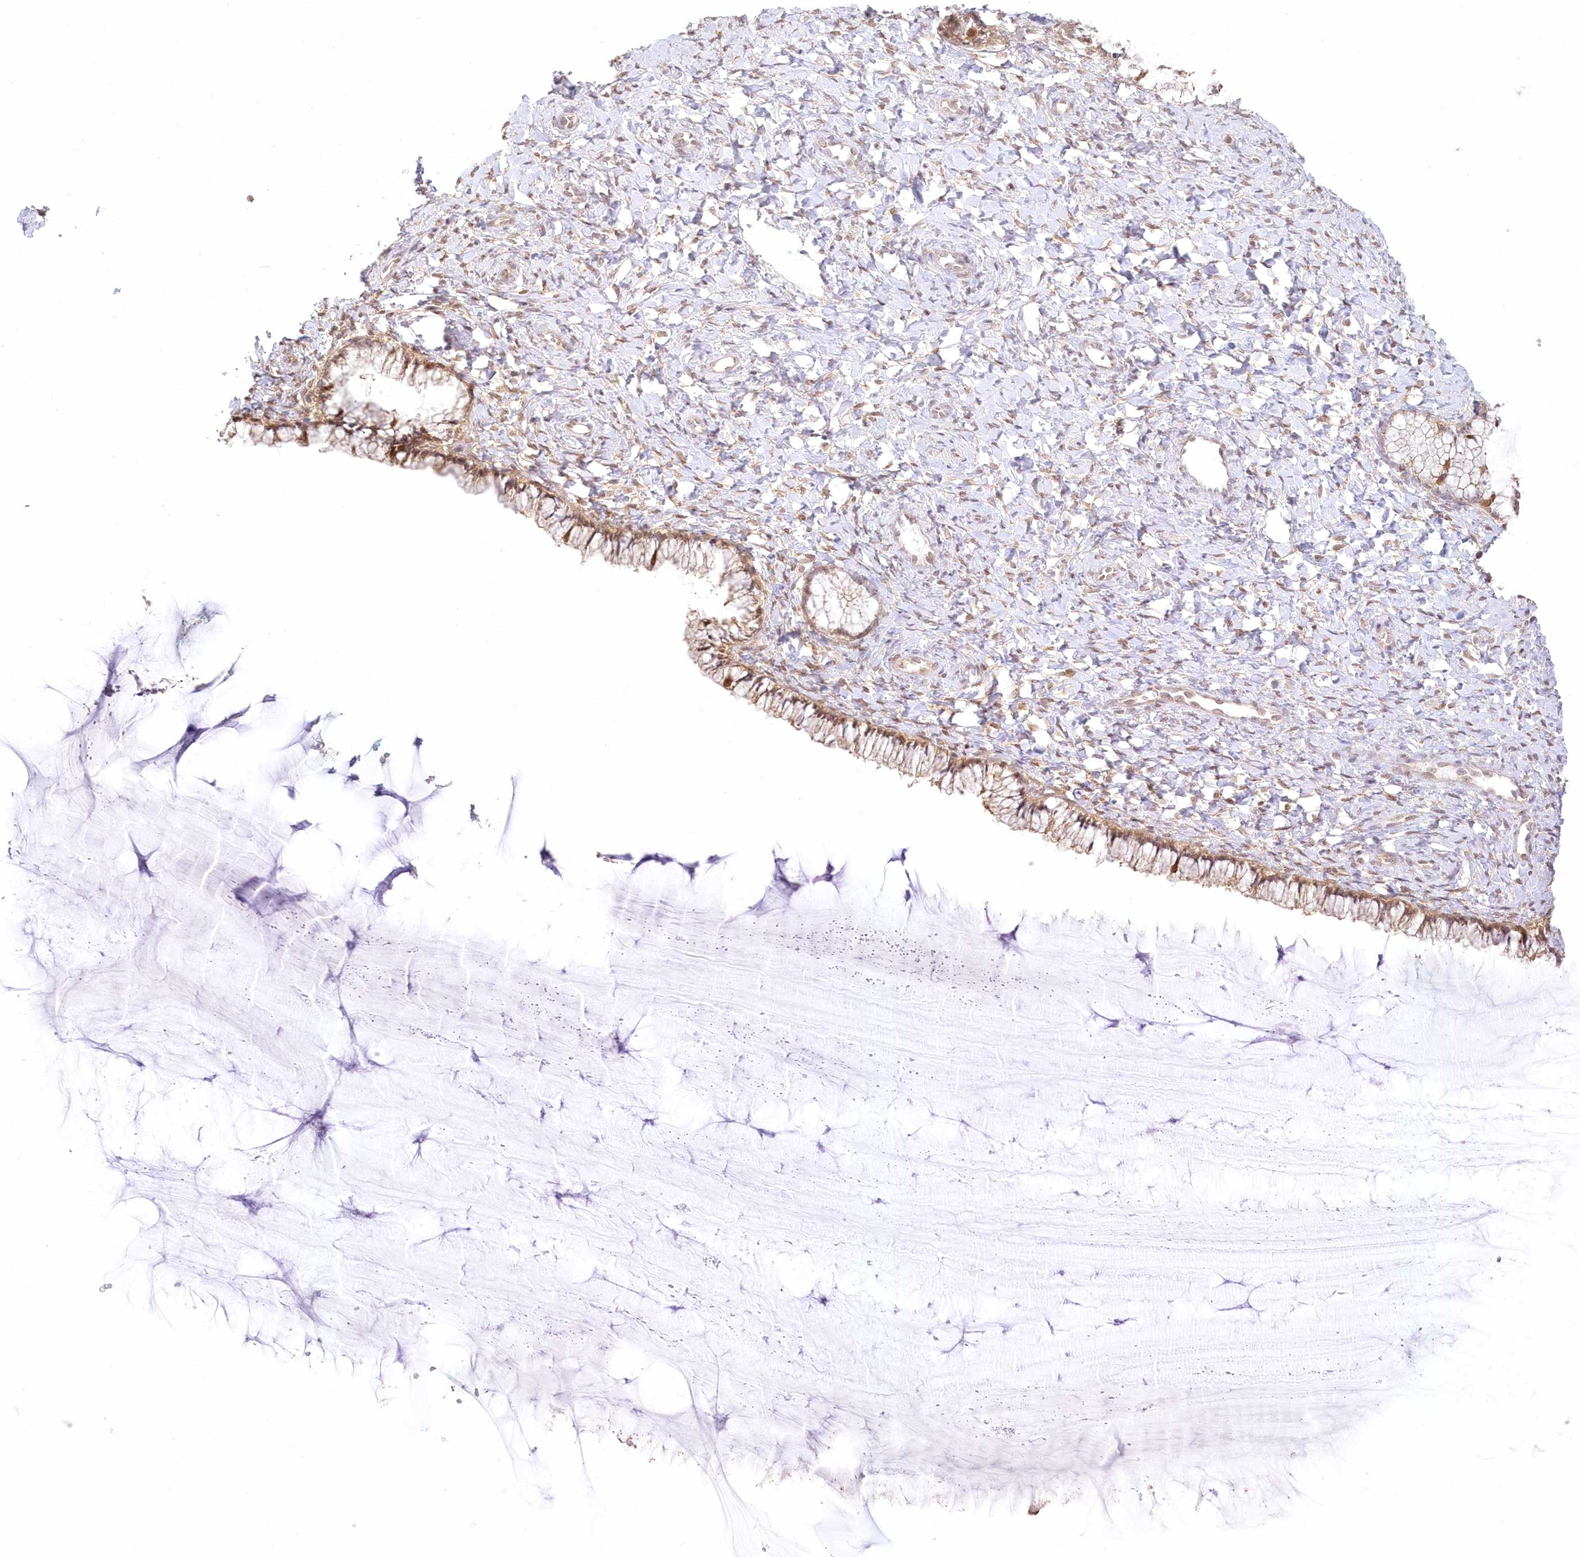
{"staining": {"intensity": "moderate", "quantity": "25%-75%", "location": "cytoplasmic/membranous,nuclear"}, "tissue": "cervix", "cell_type": "Glandular cells", "image_type": "normal", "snomed": [{"axis": "morphology", "description": "Normal tissue, NOS"}, {"axis": "morphology", "description": "Adenocarcinoma, NOS"}, {"axis": "topography", "description": "Cervix"}], "caption": "Brown immunohistochemical staining in benign human cervix demonstrates moderate cytoplasmic/membranous,nuclear staining in about 25%-75% of glandular cells. Ihc stains the protein of interest in brown and the nuclei are stained blue.", "gene": "RNPEP", "patient": {"sex": "female", "age": 29}}